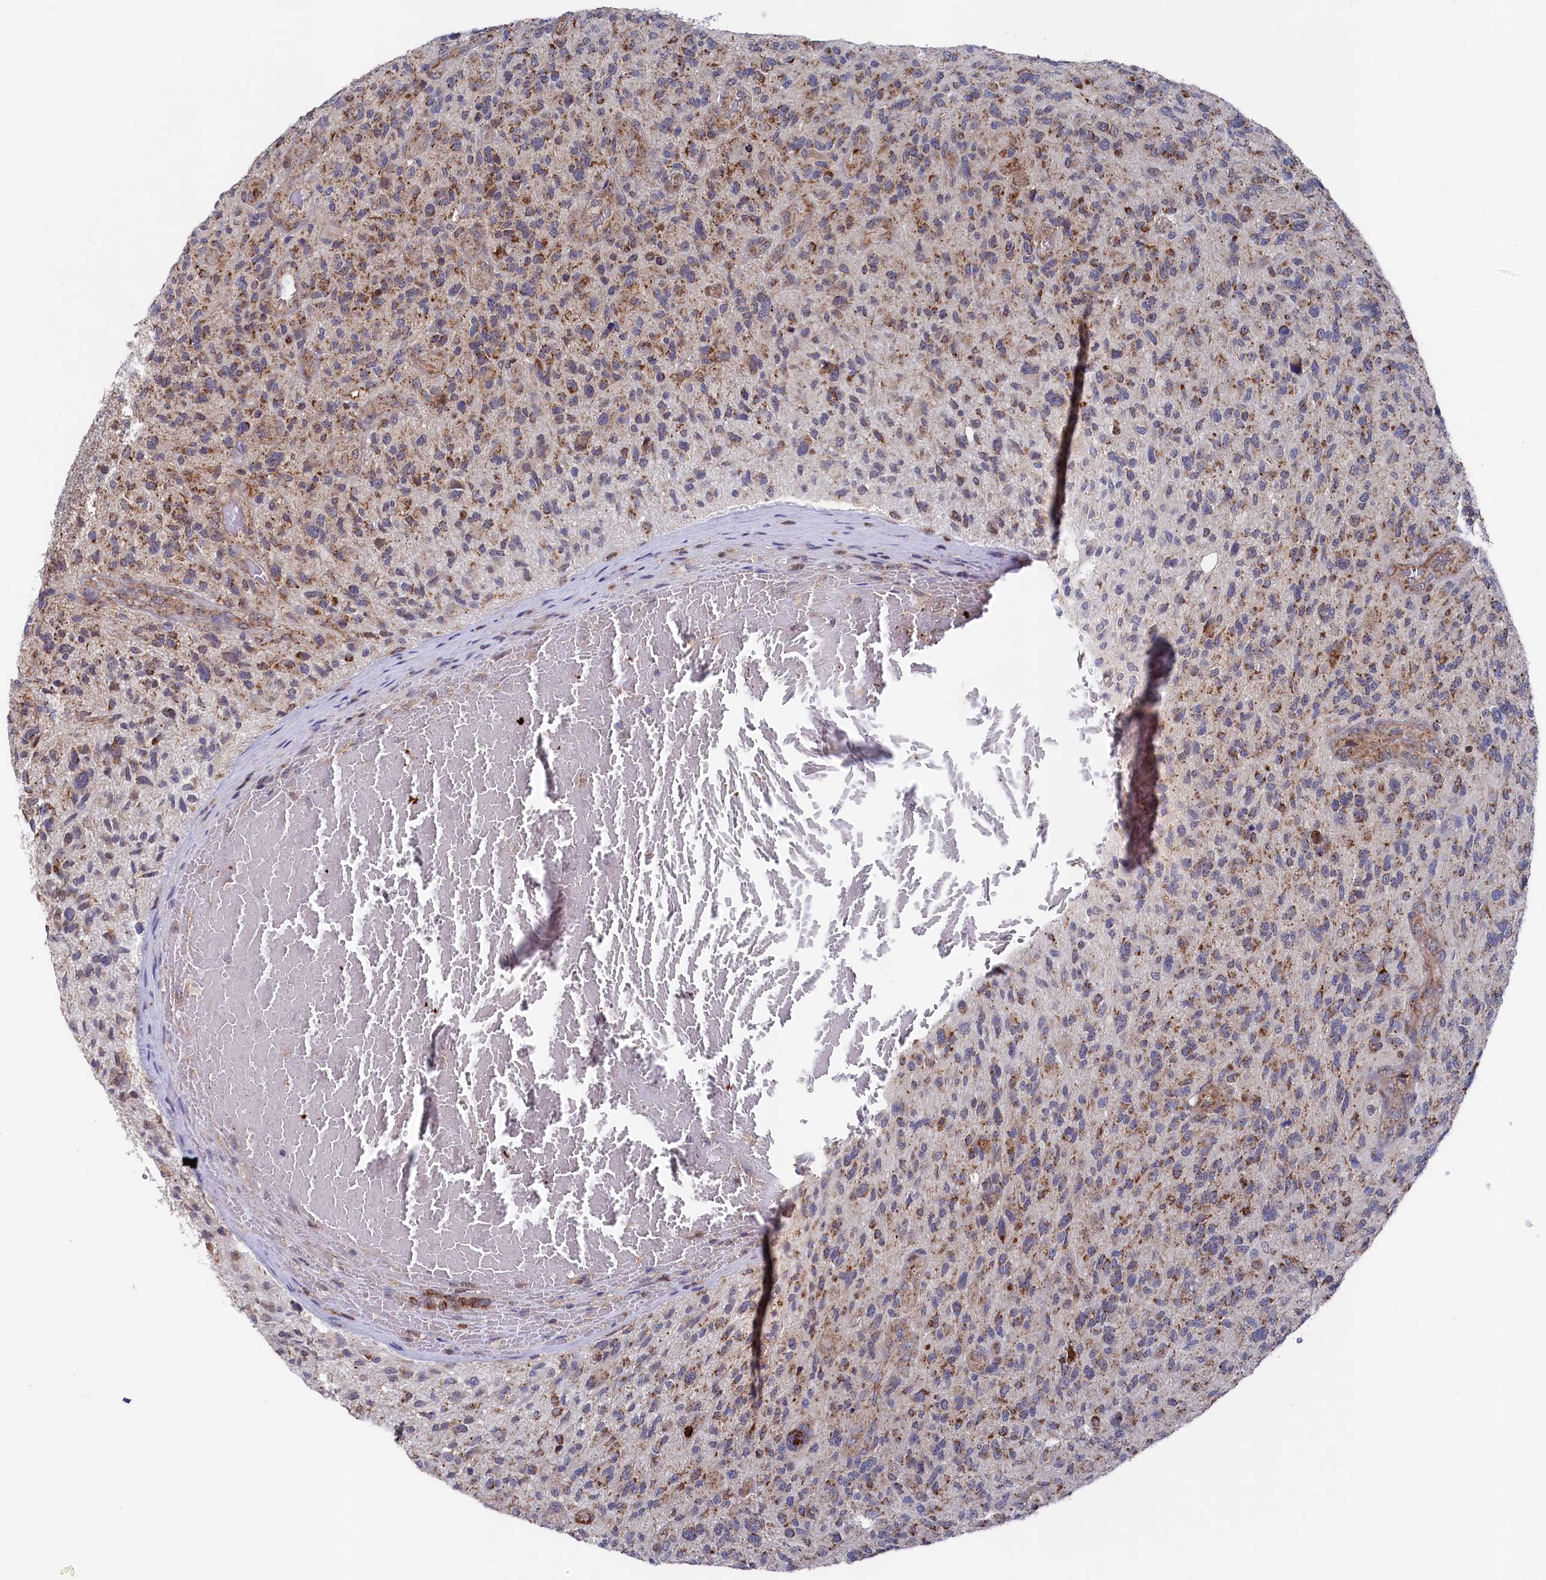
{"staining": {"intensity": "moderate", "quantity": "25%-75%", "location": "cytoplasmic/membranous"}, "tissue": "glioma", "cell_type": "Tumor cells", "image_type": "cancer", "snomed": [{"axis": "morphology", "description": "Glioma, malignant, High grade"}, {"axis": "topography", "description": "Brain"}], "caption": "A brown stain labels moderate cytoplasmic/membranous staining of a protein in human glioma tumor cells.", "gene": "CHCHD1", "patient": {"sex": "male", "age": 47}}